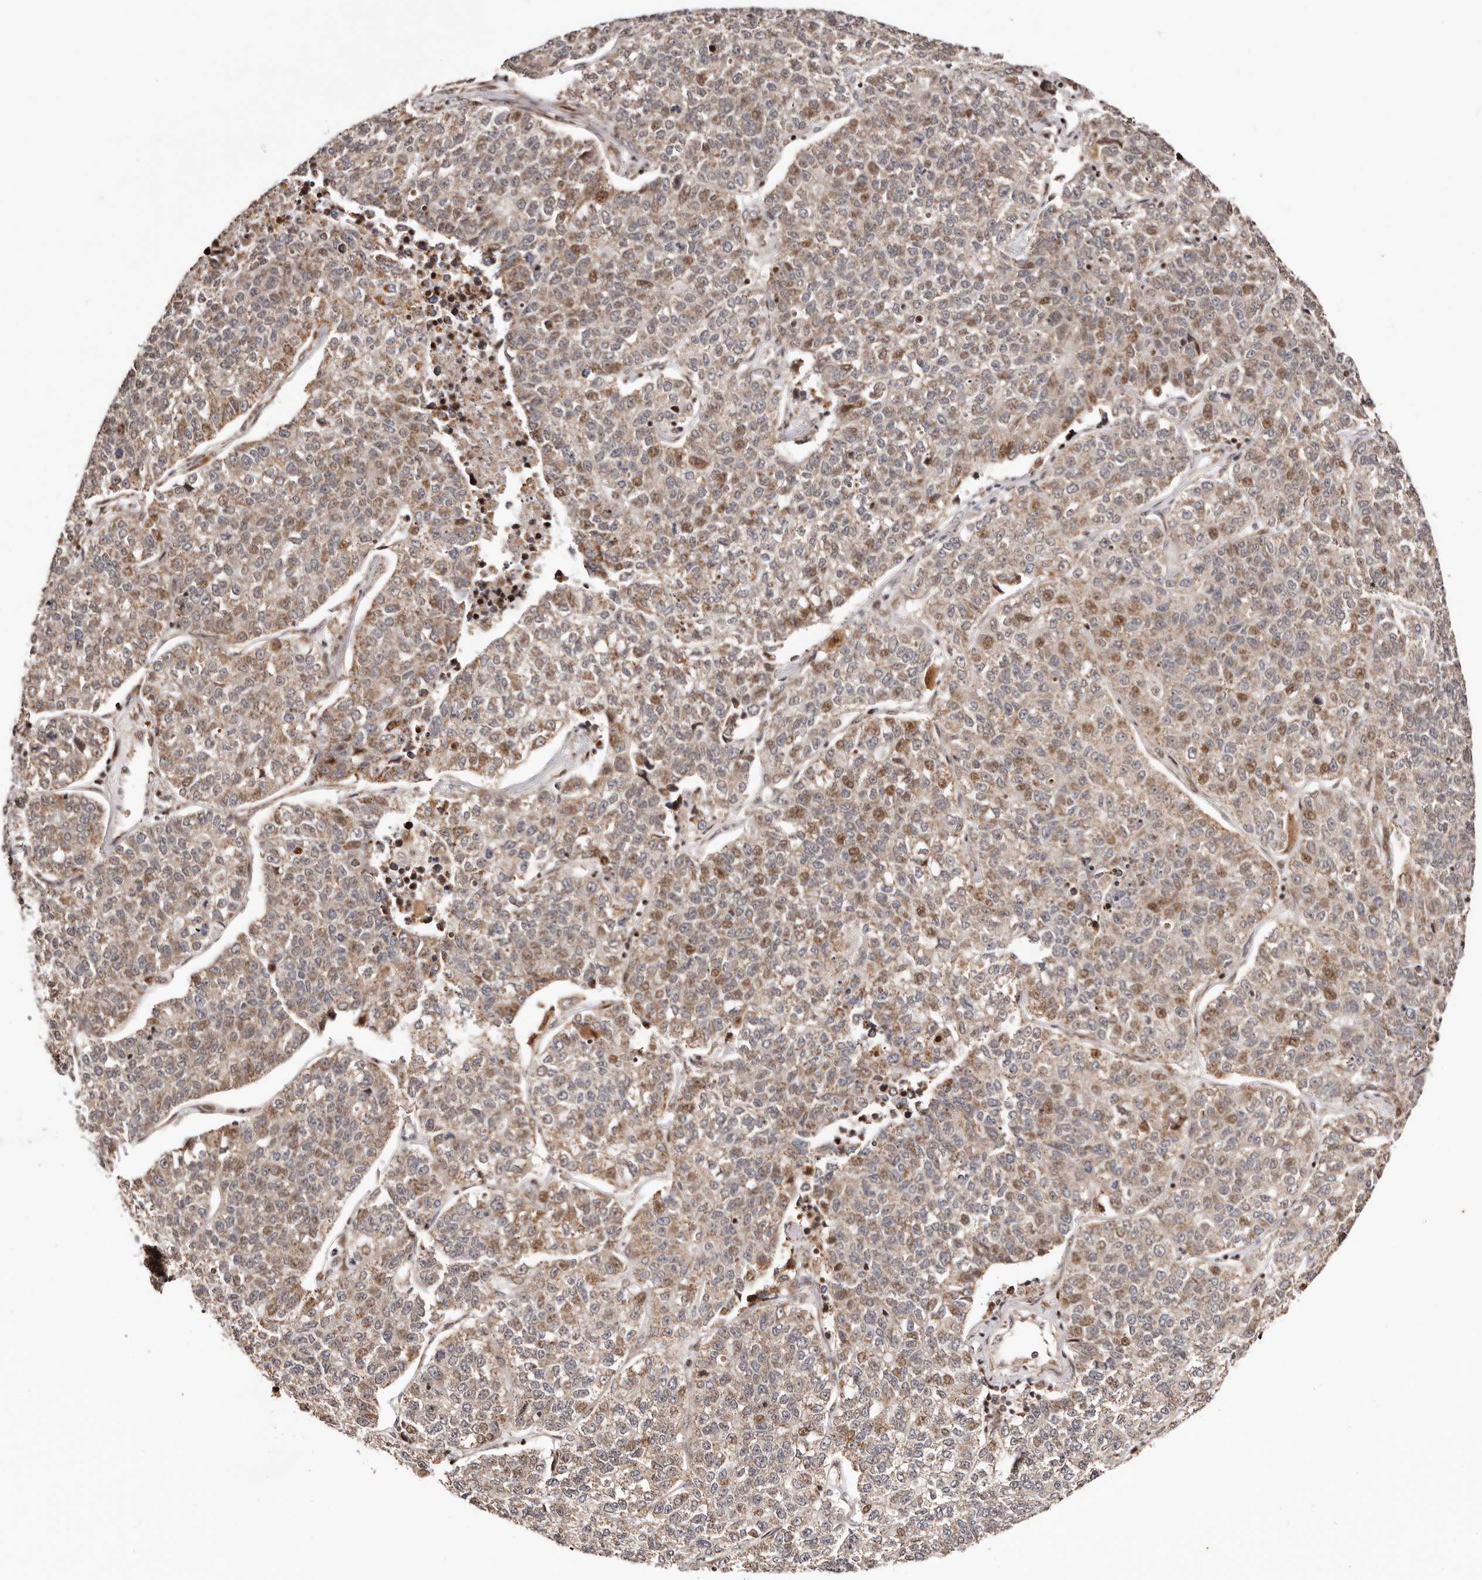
{"staining": {"intensity": "moderate", "quantity": "25%-75%", "location": "cytoplasmic/membranous,nuclear"}, "tissue": "lung cancer", "cell_type": "Tumor cells", "image_type": "cancer", "snomed": [{"axis": "morphology", "description": "Adenocarcinoma, NOS"}, {"axis": "topography", "description": "Lung"}], "caption": "Protein staining of lung cancer (adenocarcinoma) tissue reveals moderate cytoplasmic/membranous and nuclear expression in about 25%-75% of tumor cells. (Brightfield microscopy of DAB IHC at high magnification).", "gene": "HIVEP3", "patient": {"sex": "male", "age": 49}}